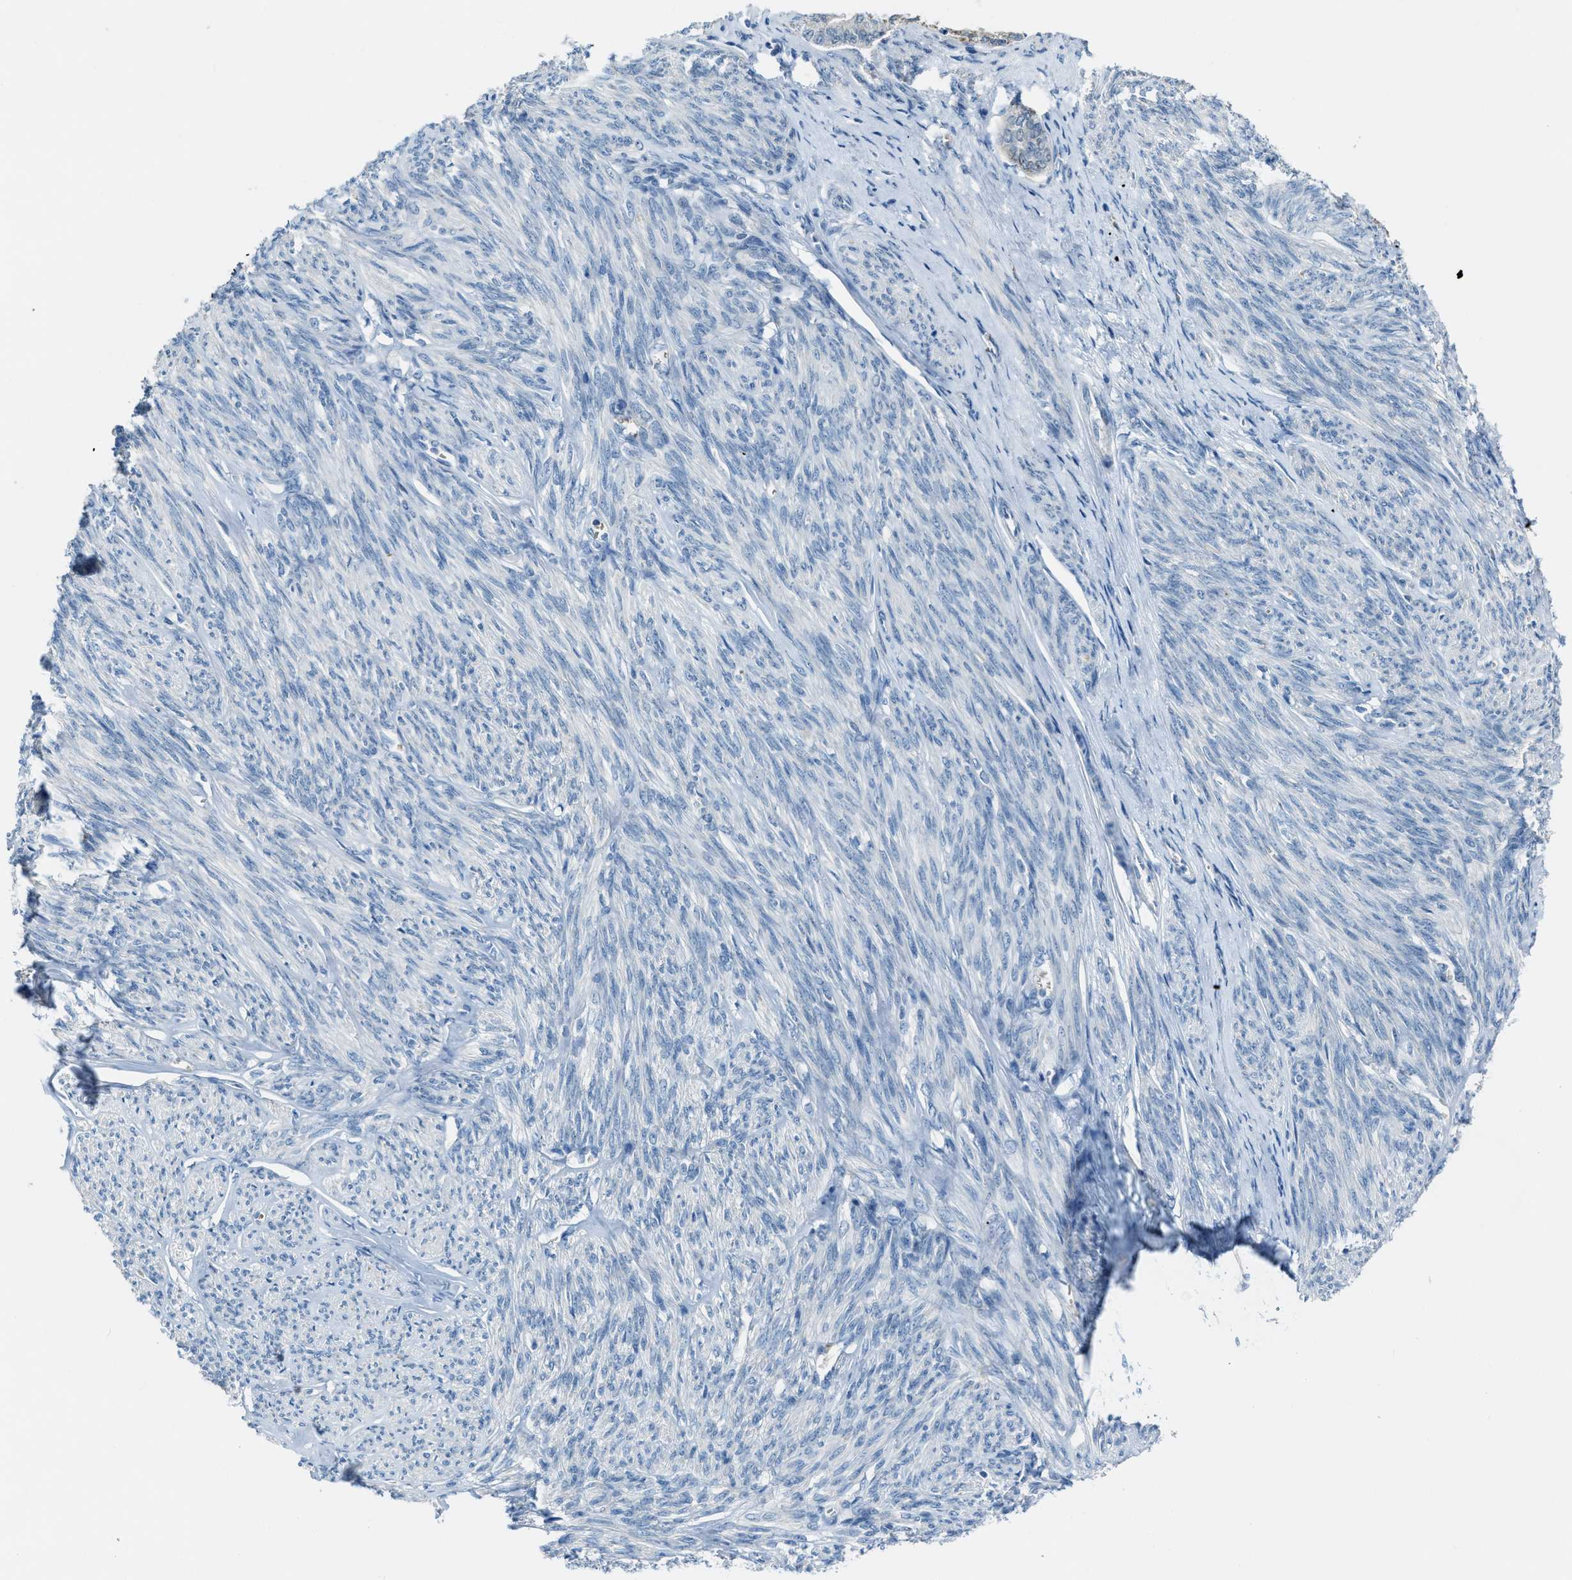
{"staining": {"intensity": "negative", "quantity": "none", "location": "none"}, "tissue": "endometrial cancer", "cell_type": "Tumor cells", "image_type": "cancer", "snomed": [{"axis": "morphology", "description": "Adenocarcinoma, NOS"}, {"axis": "topography", "description": "Endometrium"}], "caption": "DAB immunohistochemical staining of human adenocarcinoma (endometrial) exhibits no significant positivity in tumor cells.", "gene": "CDON", "patient": {"sex": "female", "age": 86}}